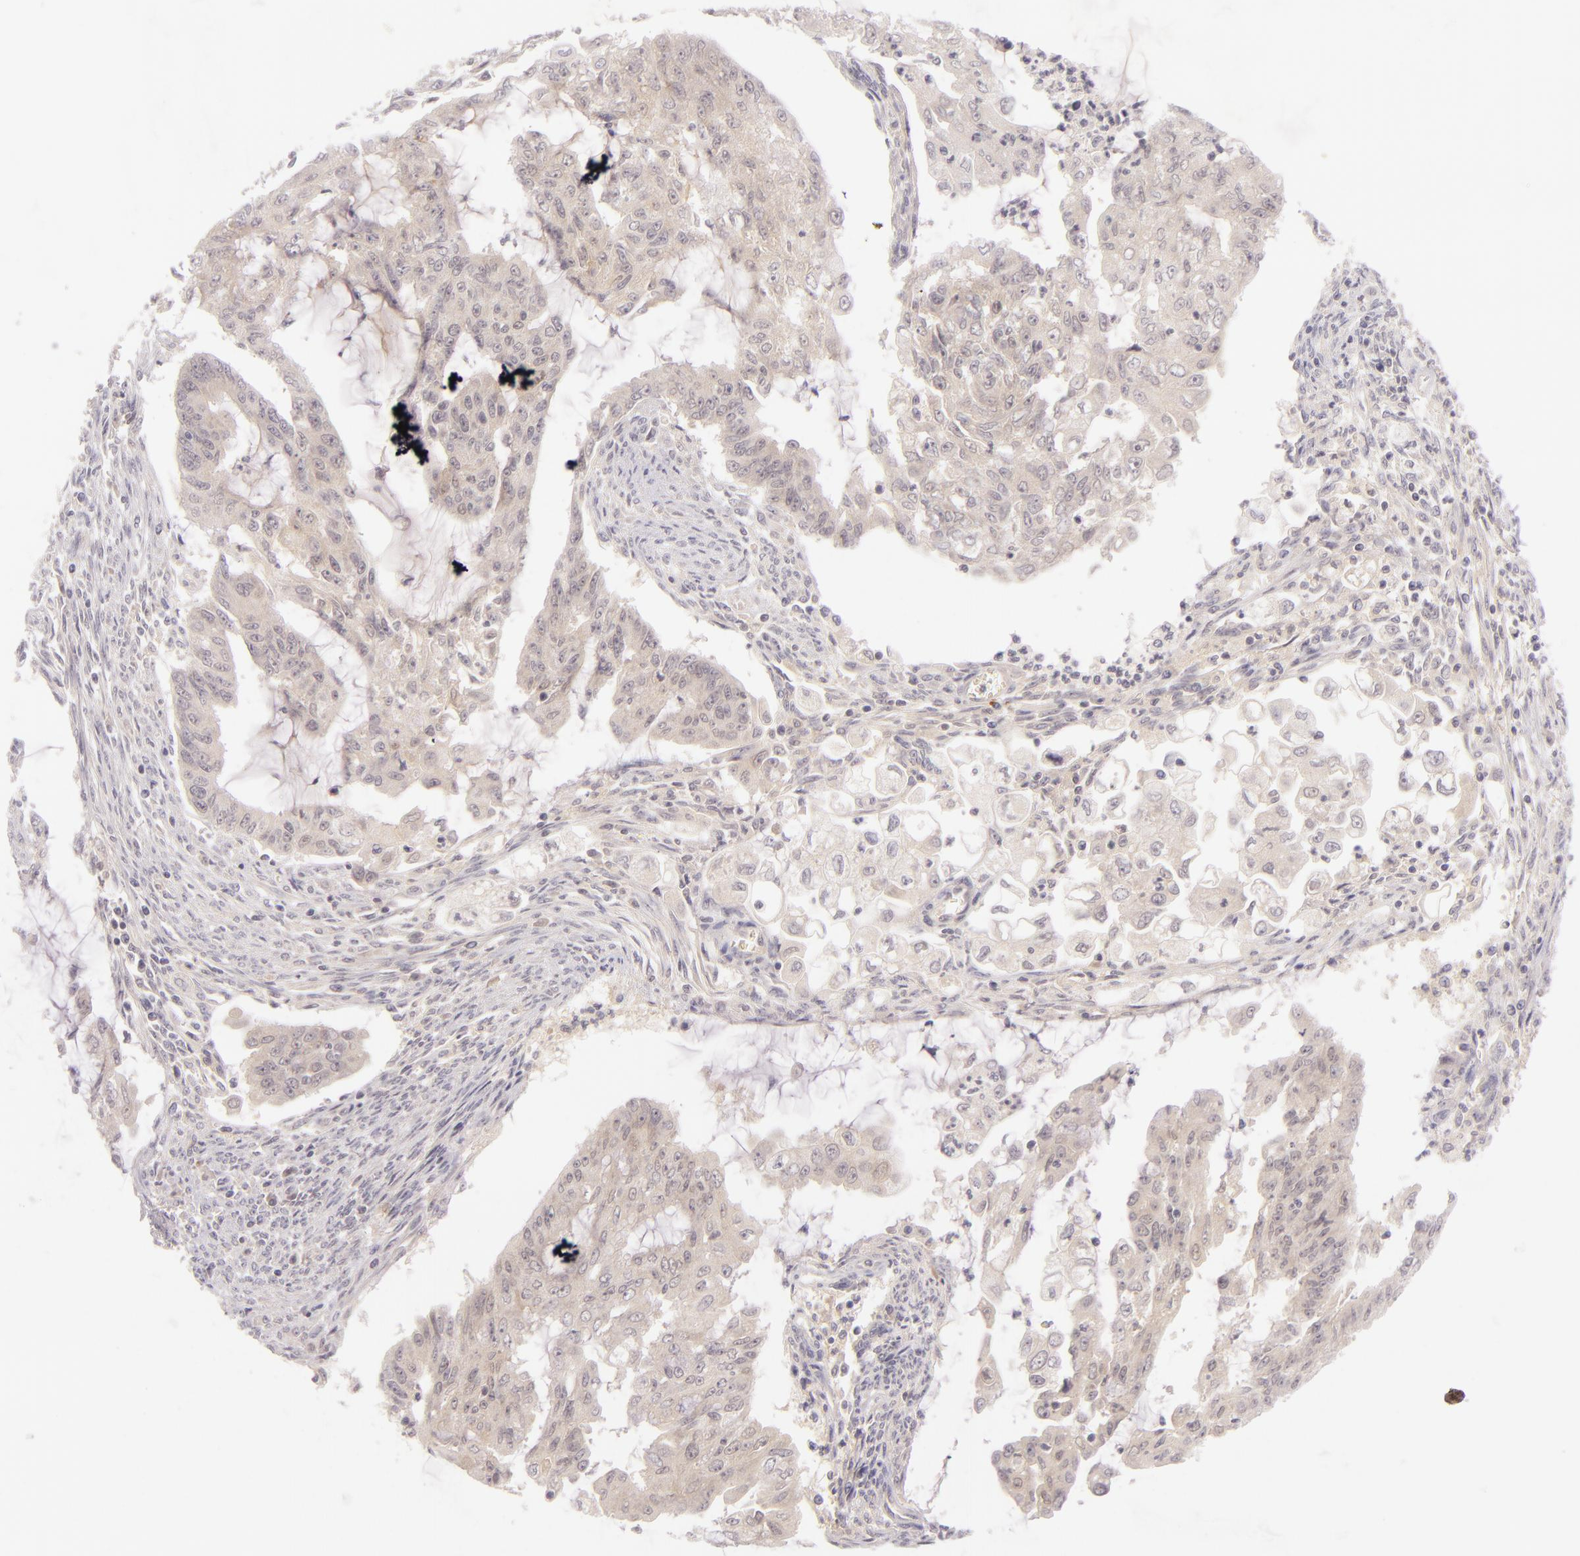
{"staining": {"intensity": "weak", "quantity": "25%-75%", "location": "cytoplasmic/membranous"}, "tissue": "endometrial cancer", "cell_type": "Tumor cells", "image_type": "cancer", "snomed": [{"axis": "morphology", "description": "Adenocarcinoma, NOS"}, {"axis": "topography", "description": "Endometrium"}], "caption": "Protein expression analysis of human endometrial cancer reveals weak cytoplasmic/membranous positivity in approximately 25%-75% of tumor cells. (DAB IHC, brown staining for protein, blue staining for nuclei).", "gene": "CASP8", "patient": {"sex": "female", "age": 75}}